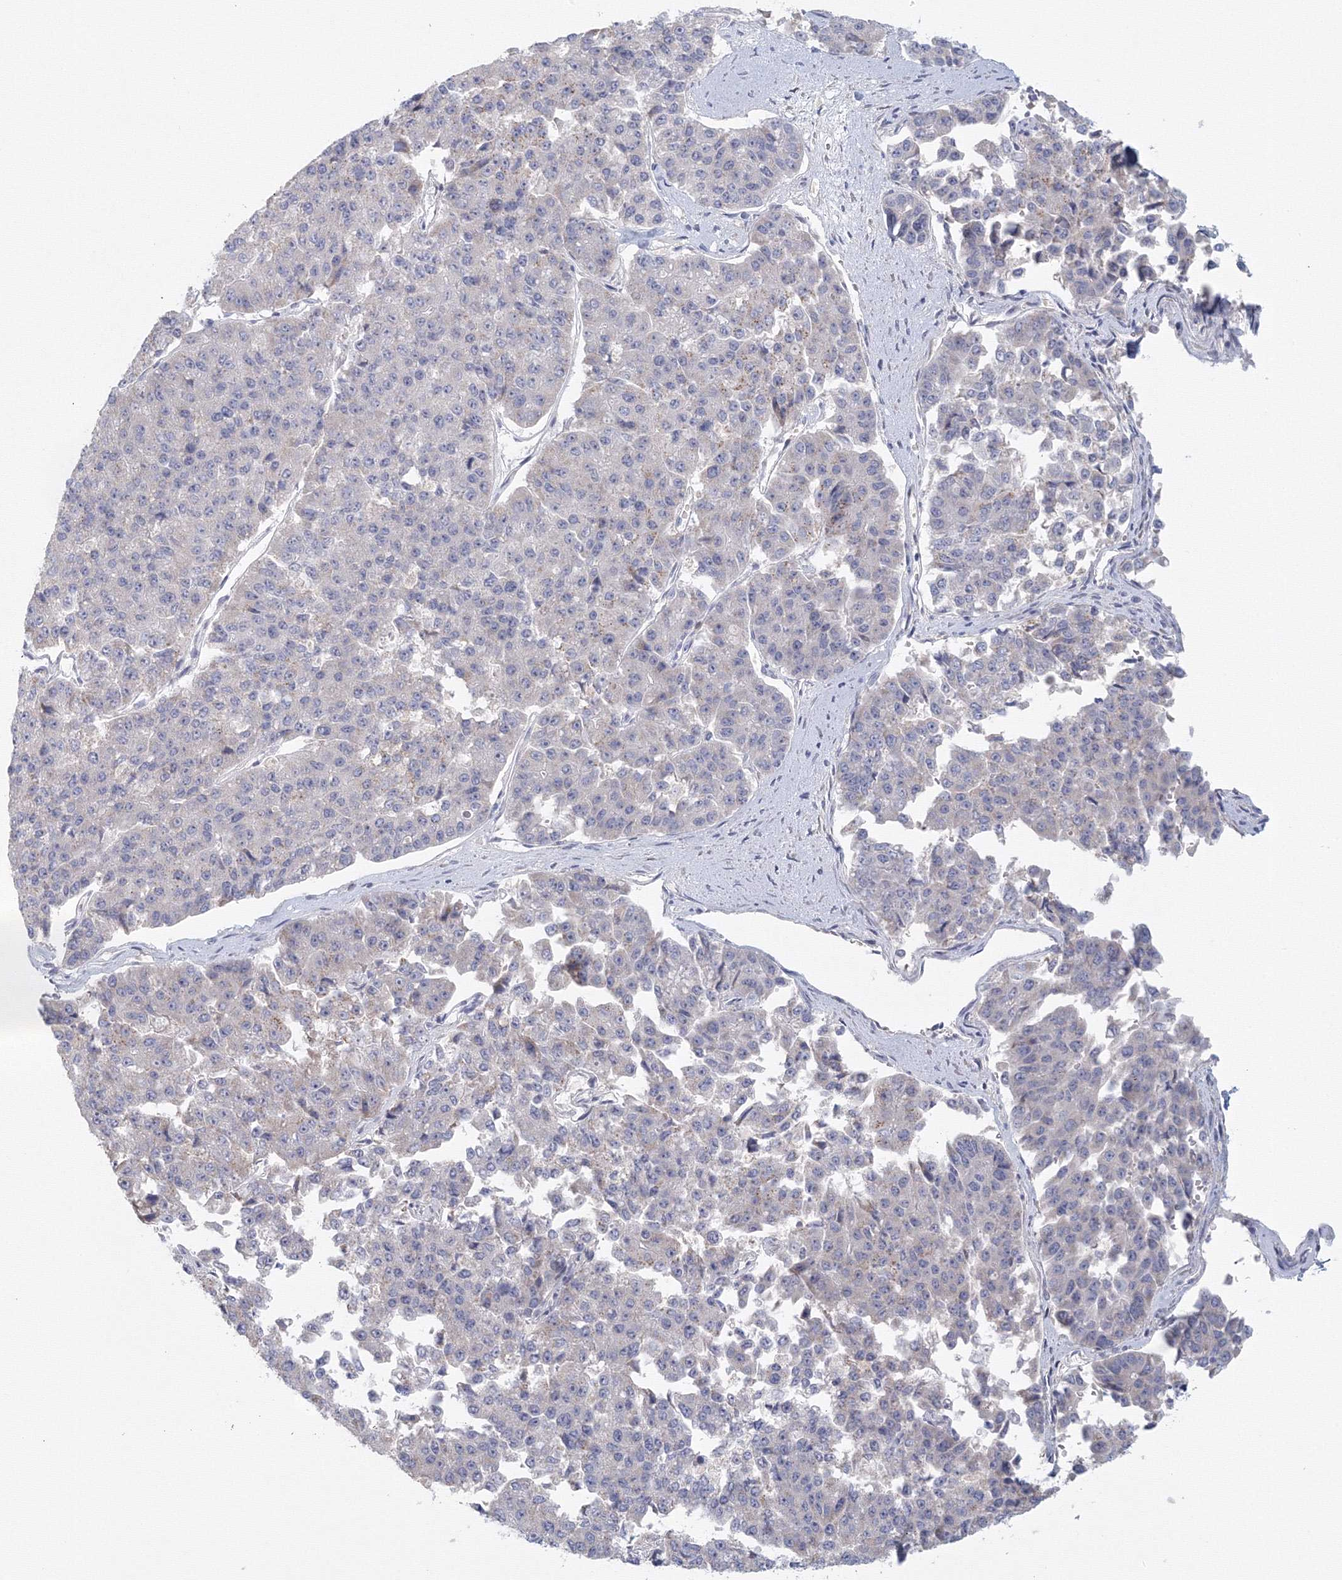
{"staining": {"intensity": "negative", "quantity": "none", "location": "none"}, "tissue": "pancreatic cancer", "cell_type": "Tumor cells", "image_type": "cancer", "snomed": [{"axis": "morphology", "description": "Adenocarcinoma, NOS"}, {"axis": "topography", "description": "Pancreas"}], "caption": "This is an IHC histopathology image of human pancreatic adenocarcinoma. There is no expression in tumor cells.", "gene": "TACC2", "patient": {"sex": "male", "age": 50}}